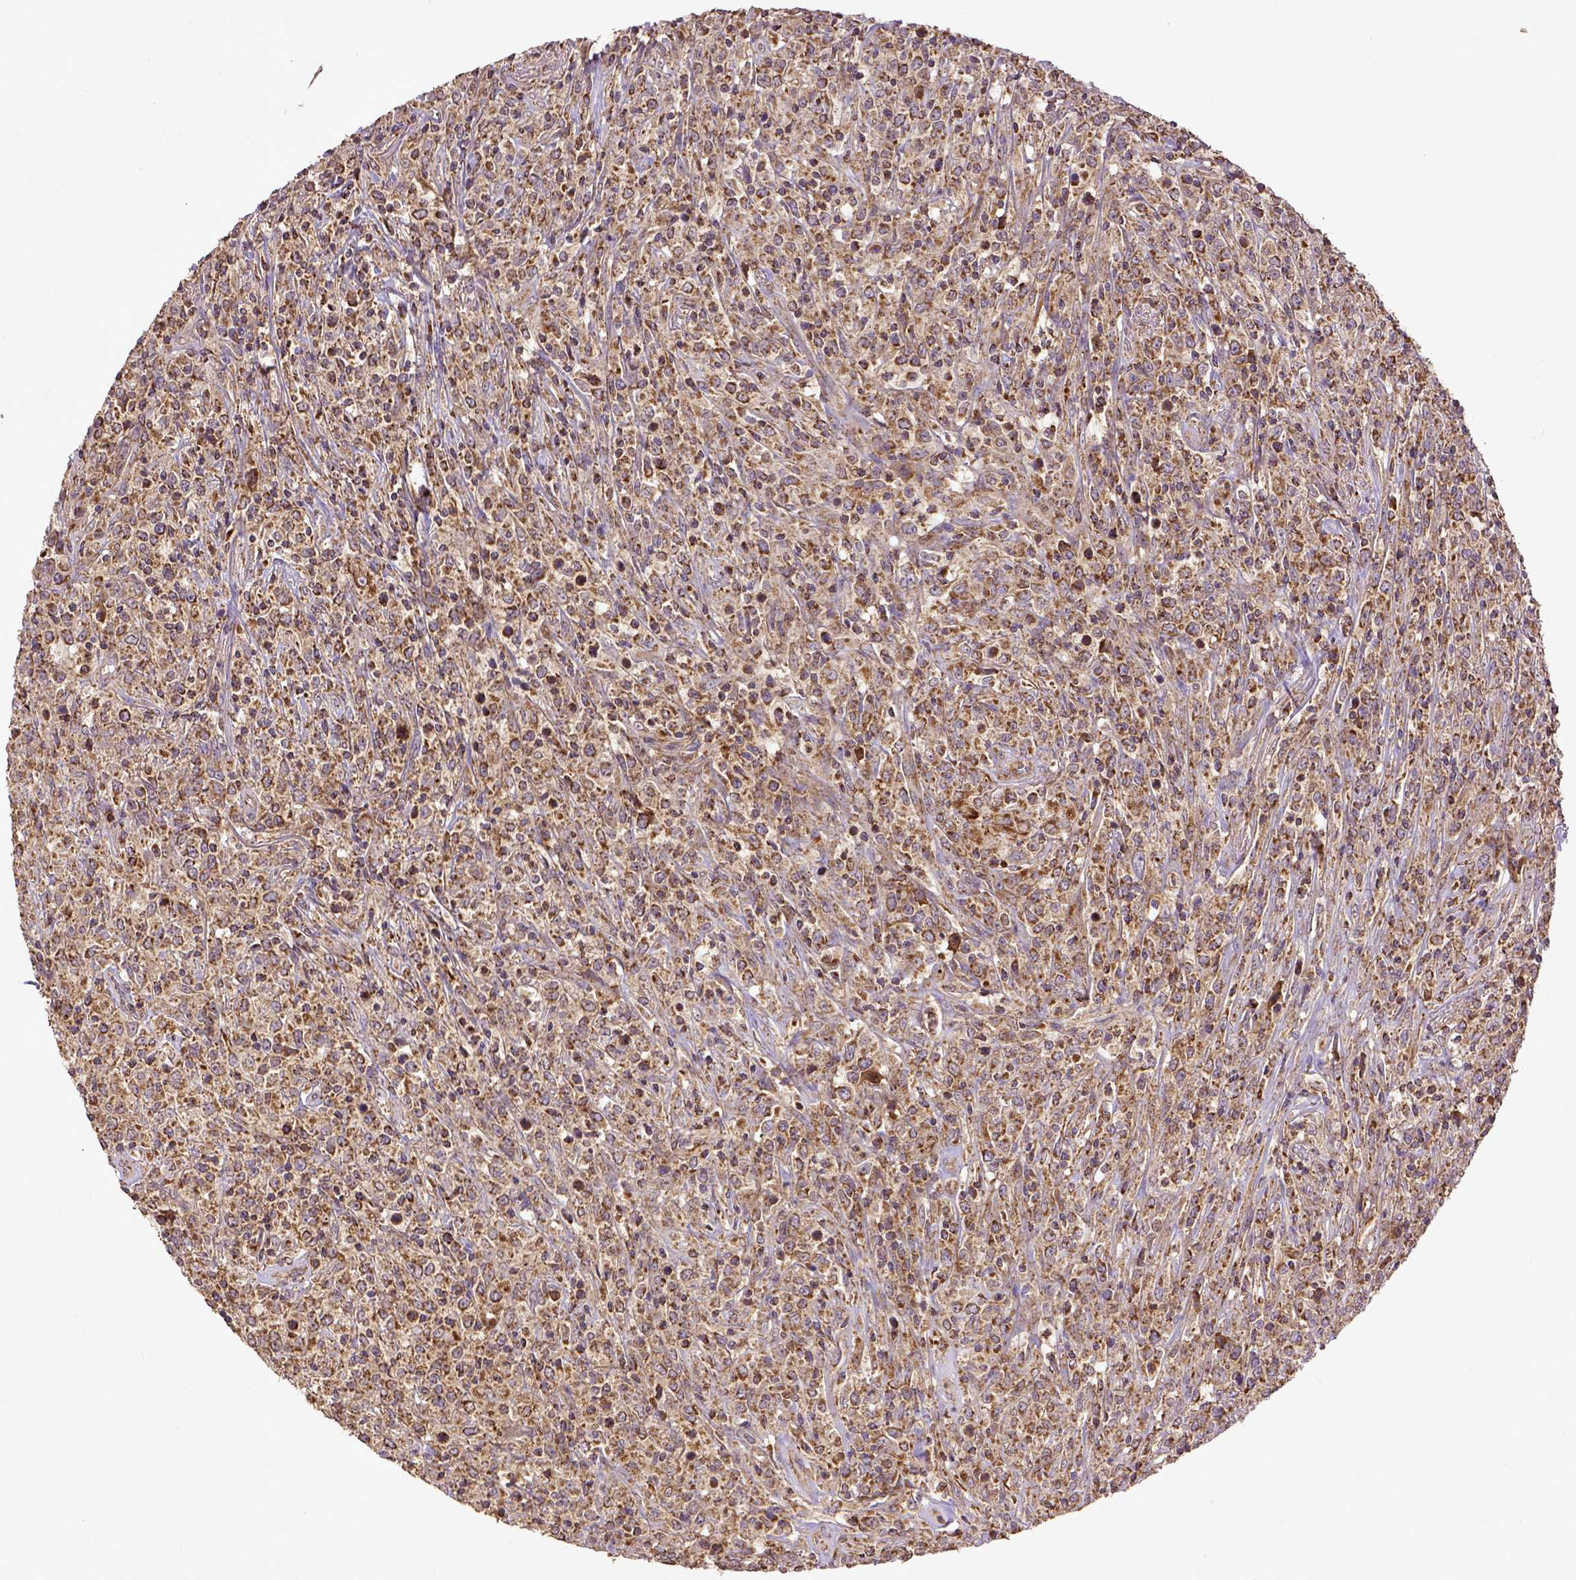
{"staining": {"intensity": "moderate", "quantity": ">75%", "location": "cytoplasmic/membranous"}, "tissue": "lymphoma", "cell_type": "Tumor cells", "image_type": "cancer", "snomed": [{"axis": "morphology", "description": "Malignant lymphoma, non-Hodgkin's type, High grade"}, {"axis": "topography", "description": "Lung"}], "caption": "IHC staining of malignant lymphoma, non-Hodgkin's type (high-grade), which demonstrates medium levels of moderate cytoplasmic/membranous staining in approximately >75% of tumor cells indicating moderate cytoplasmic/membranous protein expression. The staining was performed using DAB (brown) for protein detection and nuclei were counterstained in hematoxylin (blue).", "gene": "MT-CO1", "patient": {"sex": "male", "age": 79}}